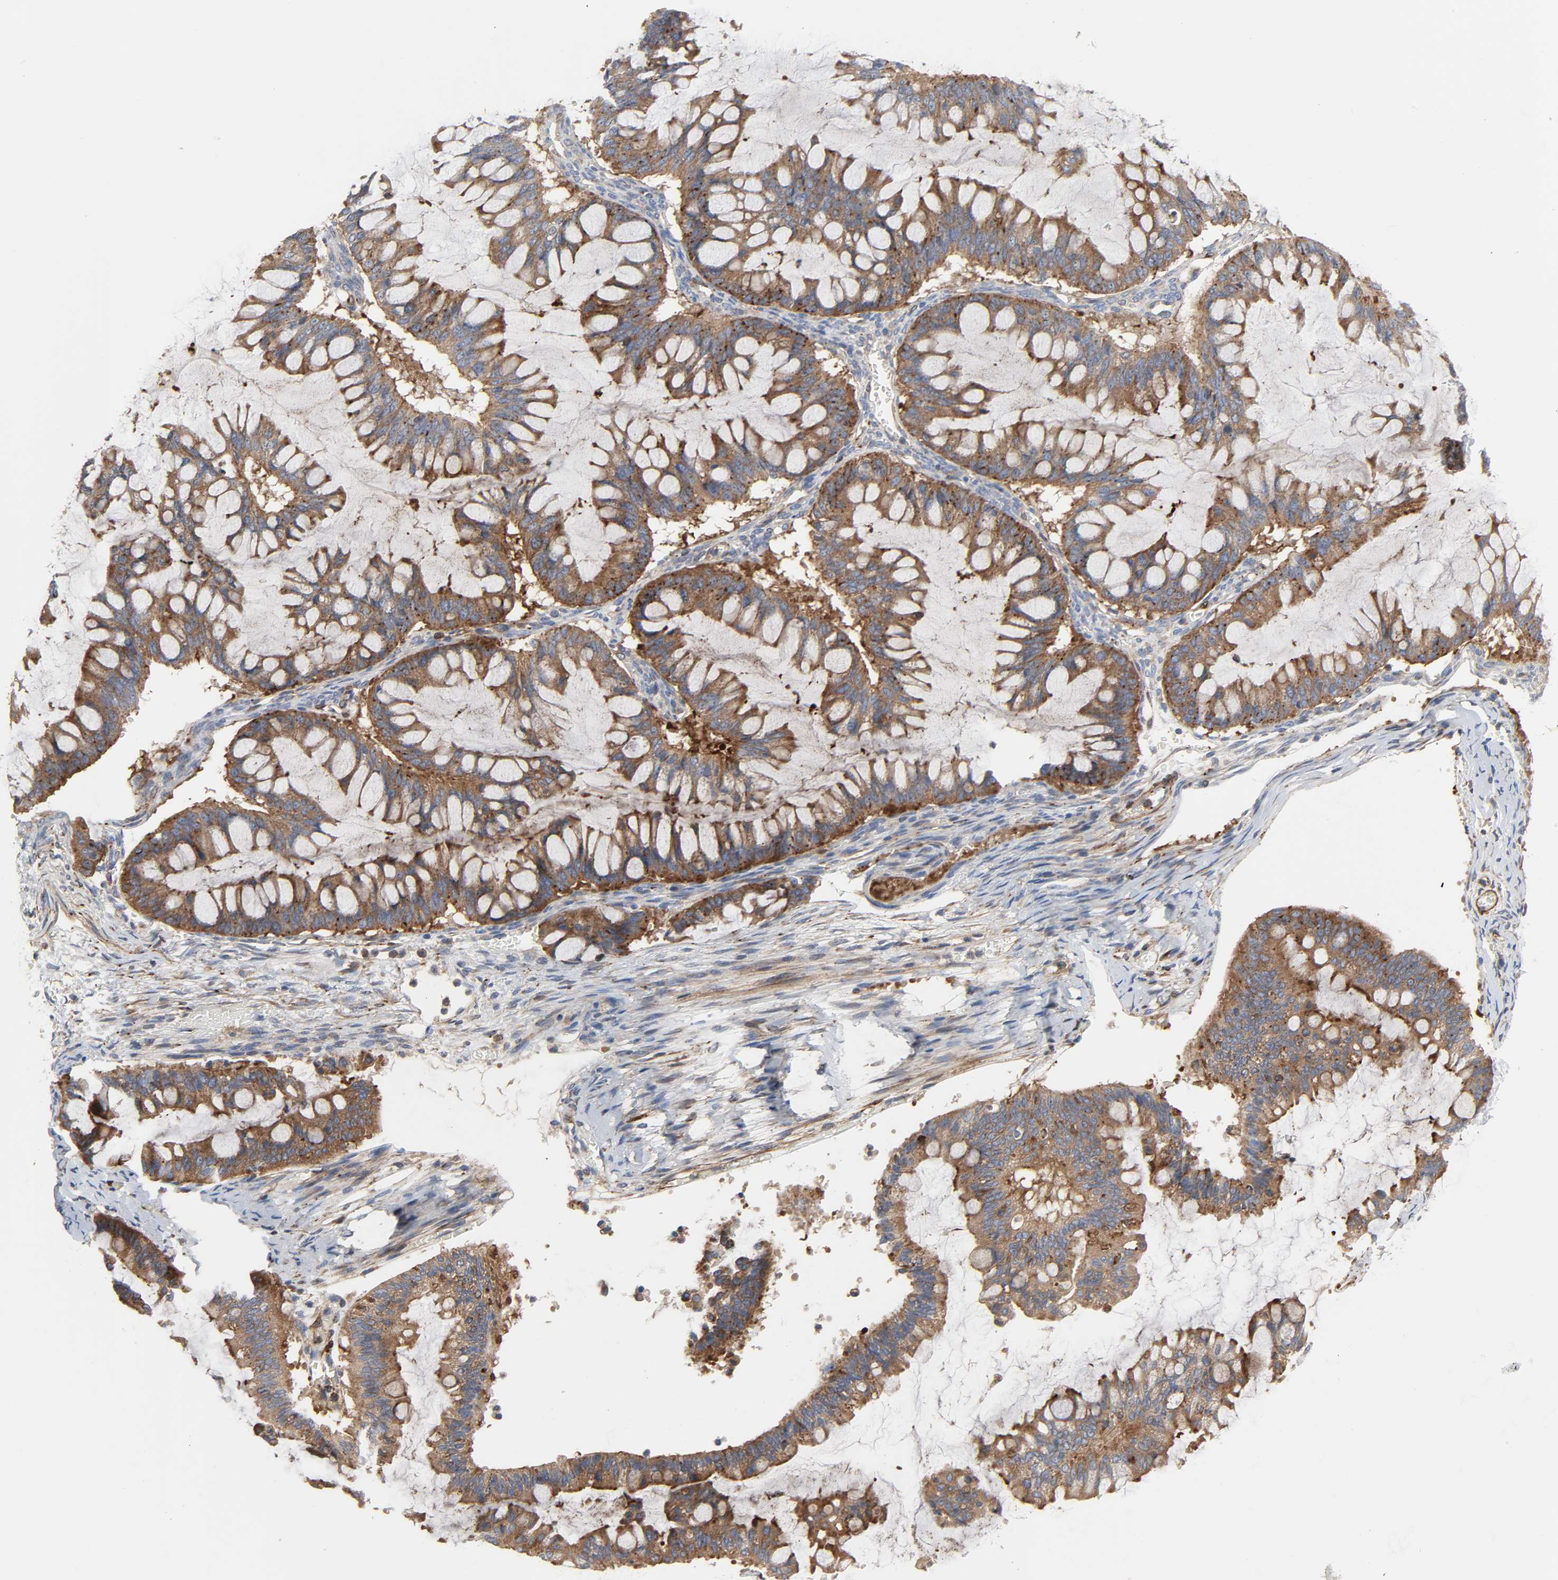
{"staining": {"intensity": "moderate", "quantity": ">75%", "location": "cytoplasmic/membranous"}, "tissue": "ovarian cancer", "cell_type": "Tumor cells", "image_type": "cancer", "snomed": [{"axis": "morphology", "description": "Cystadenocarcinoma, mucinous, NOS"}, {"axis": "topography", "description": "Ovary"}], "caption": "Immunohistochemistry of mucinous cystadenocarcinoma (ovarian) shows medium levels of moderate cytoplasmic/membranous staining in about >75% of tumor cells.", "gene": "ARHGAP1", "patient": {"sex": "female", "age": 73}}